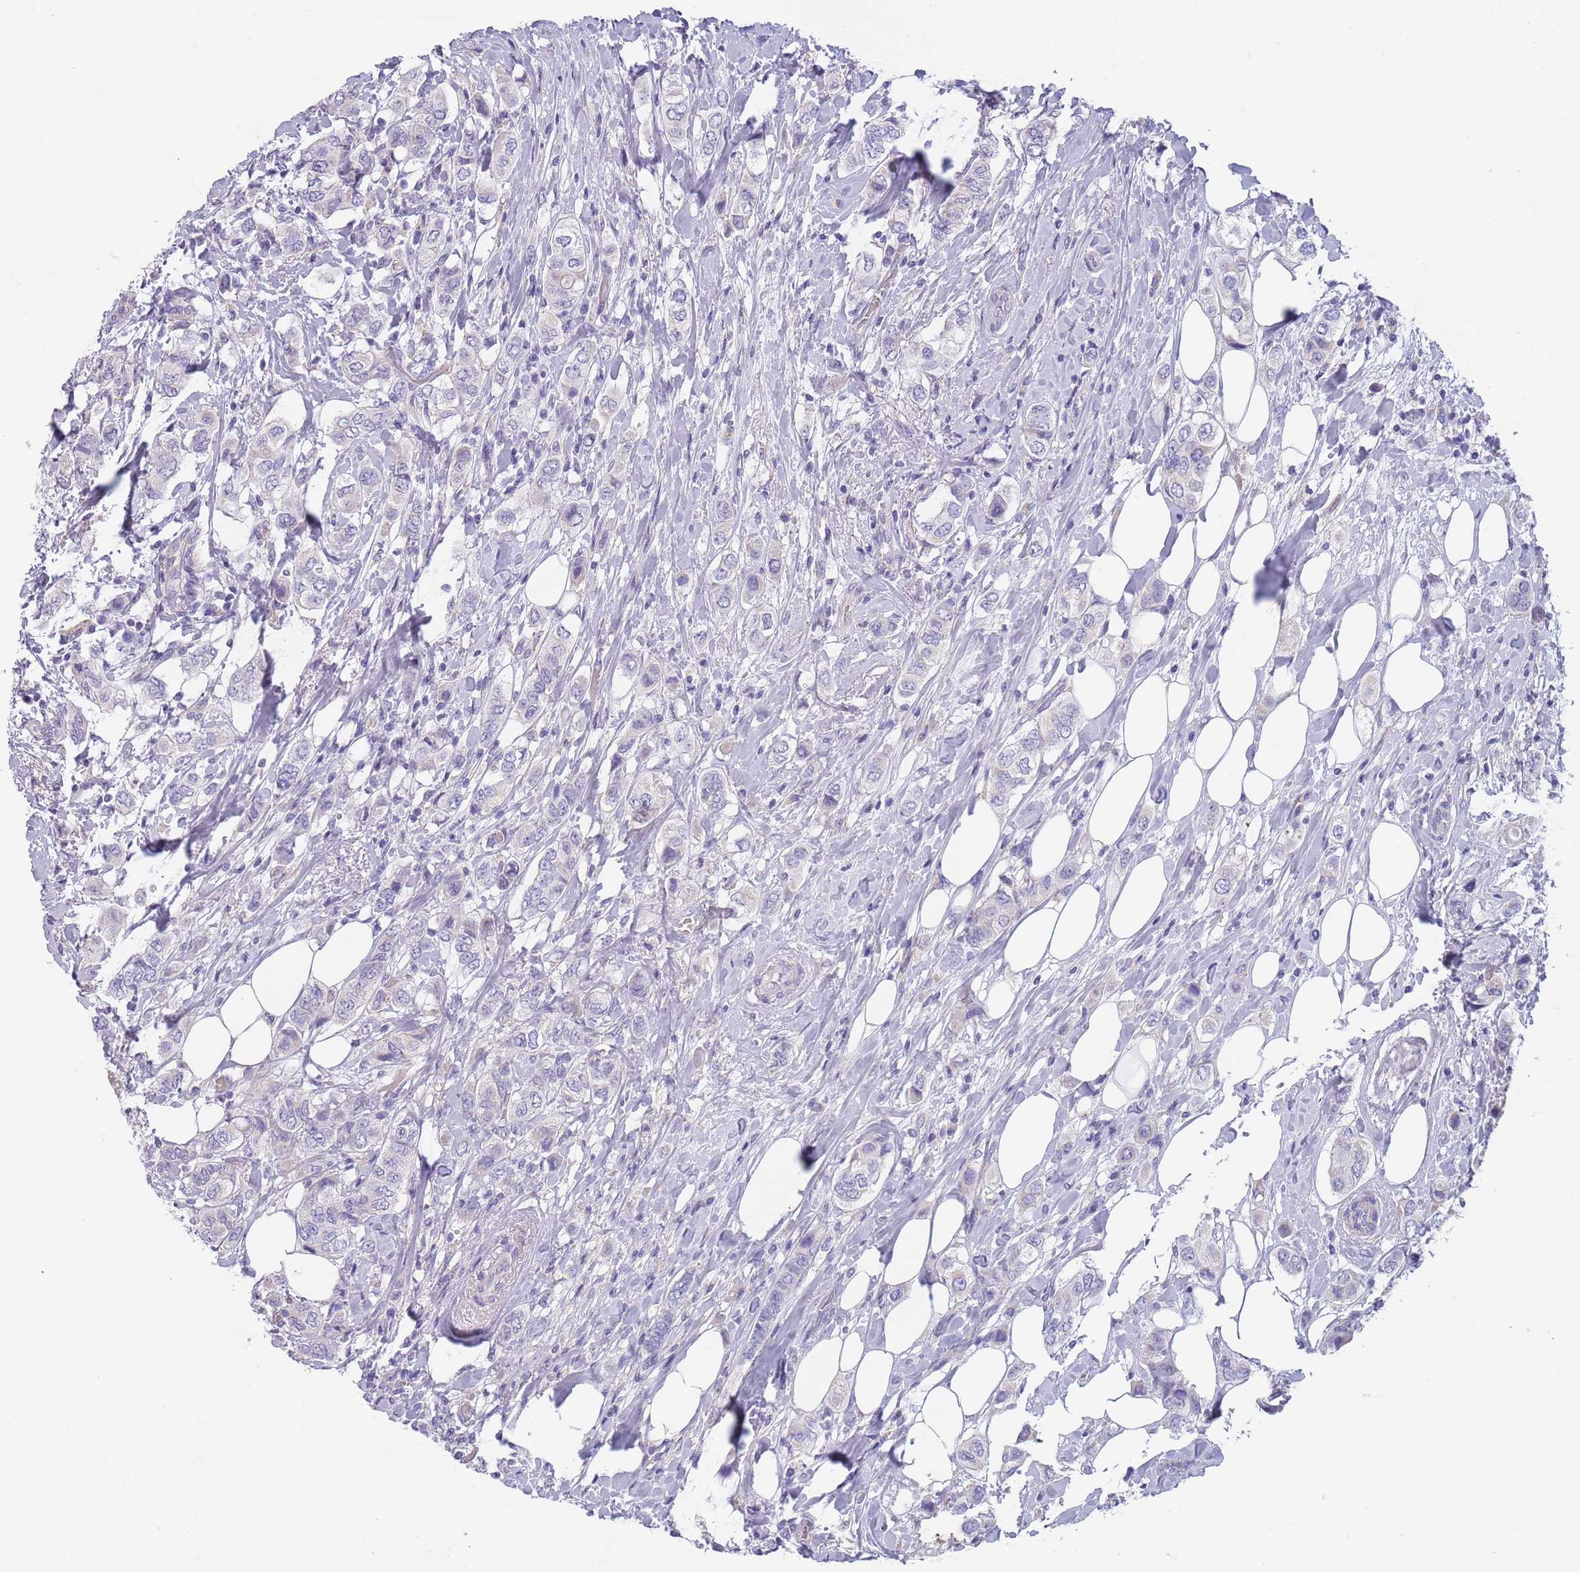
{"staining": {"intensity": "negative", "quantity": "none", "location": "none"}, "tissue": "breast cancer", "cell_type": "Tumor cells", "image_type": "cancer", "snomed": [{"axis": "morphology", "description": "Lobular carcinoma"}, {"axis": "topography", "description": "Breast"}], "caption": "An image of human lobular carcinoma (breast) is negative for staining in tumor cells. Nuclei are stained in blue.", "gene": "MAN1C1", "patient": {"sex": "female", "age": 51}}